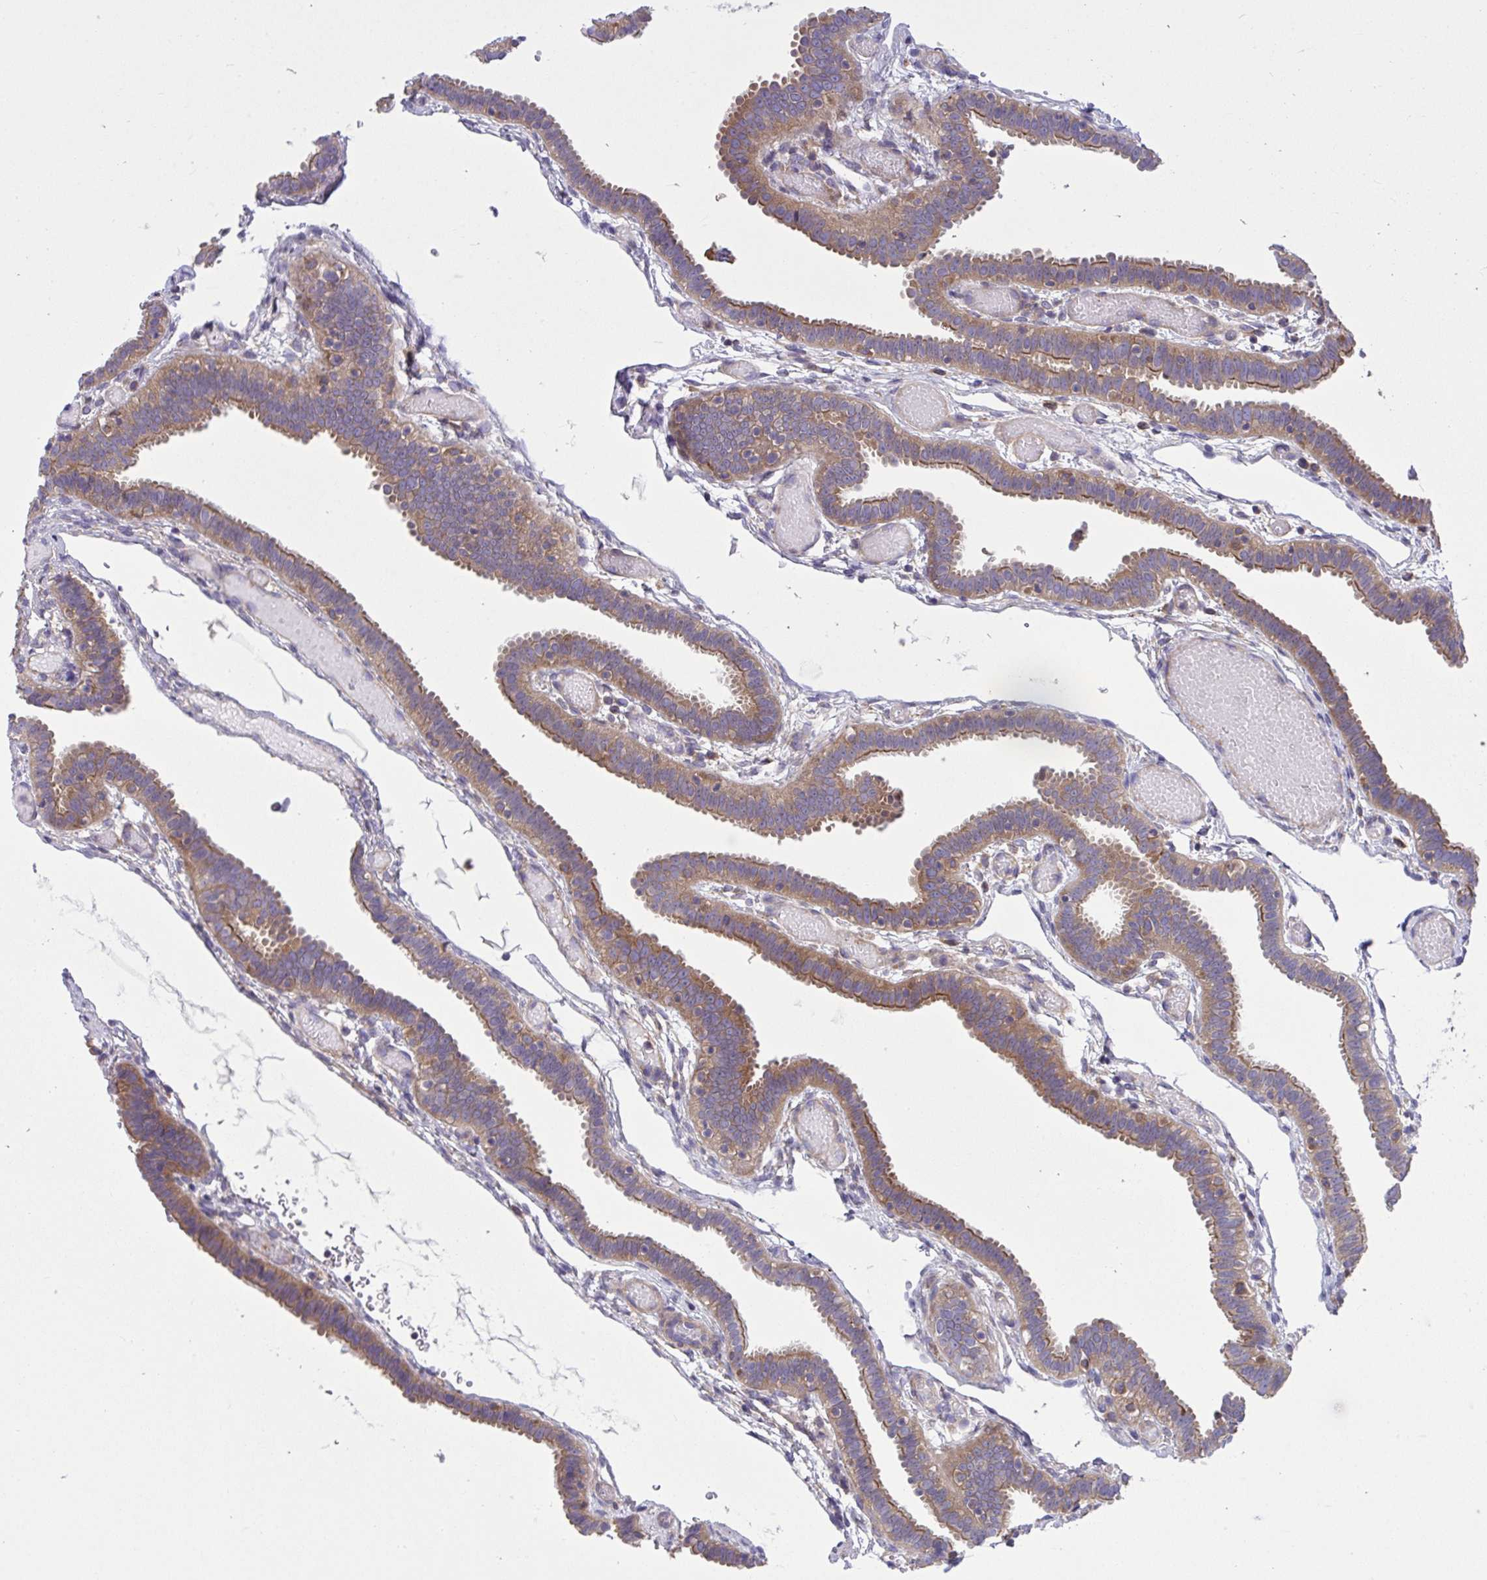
{"staining": {"intensity": "moderate", "quantity": ">75%", "location": "cytoplasmic/membranous"}, "tissue": "fallopian tube", "cell_type": "Glandular cells", "image_type": "normal", "snomed": [{"axis": "morphology", "description": "Normal tissue, NOS"}, {"axis": "topography", "description": "Fallopian tube"}], "caption": "Immunohistochemical staining of benign fallopian tube shows medium levels of moderate cytoplasmic/membranous staining in about >75% of glandular cells.", "gene": "GRB14", "patient": {"sex": "female", "age": 37}}